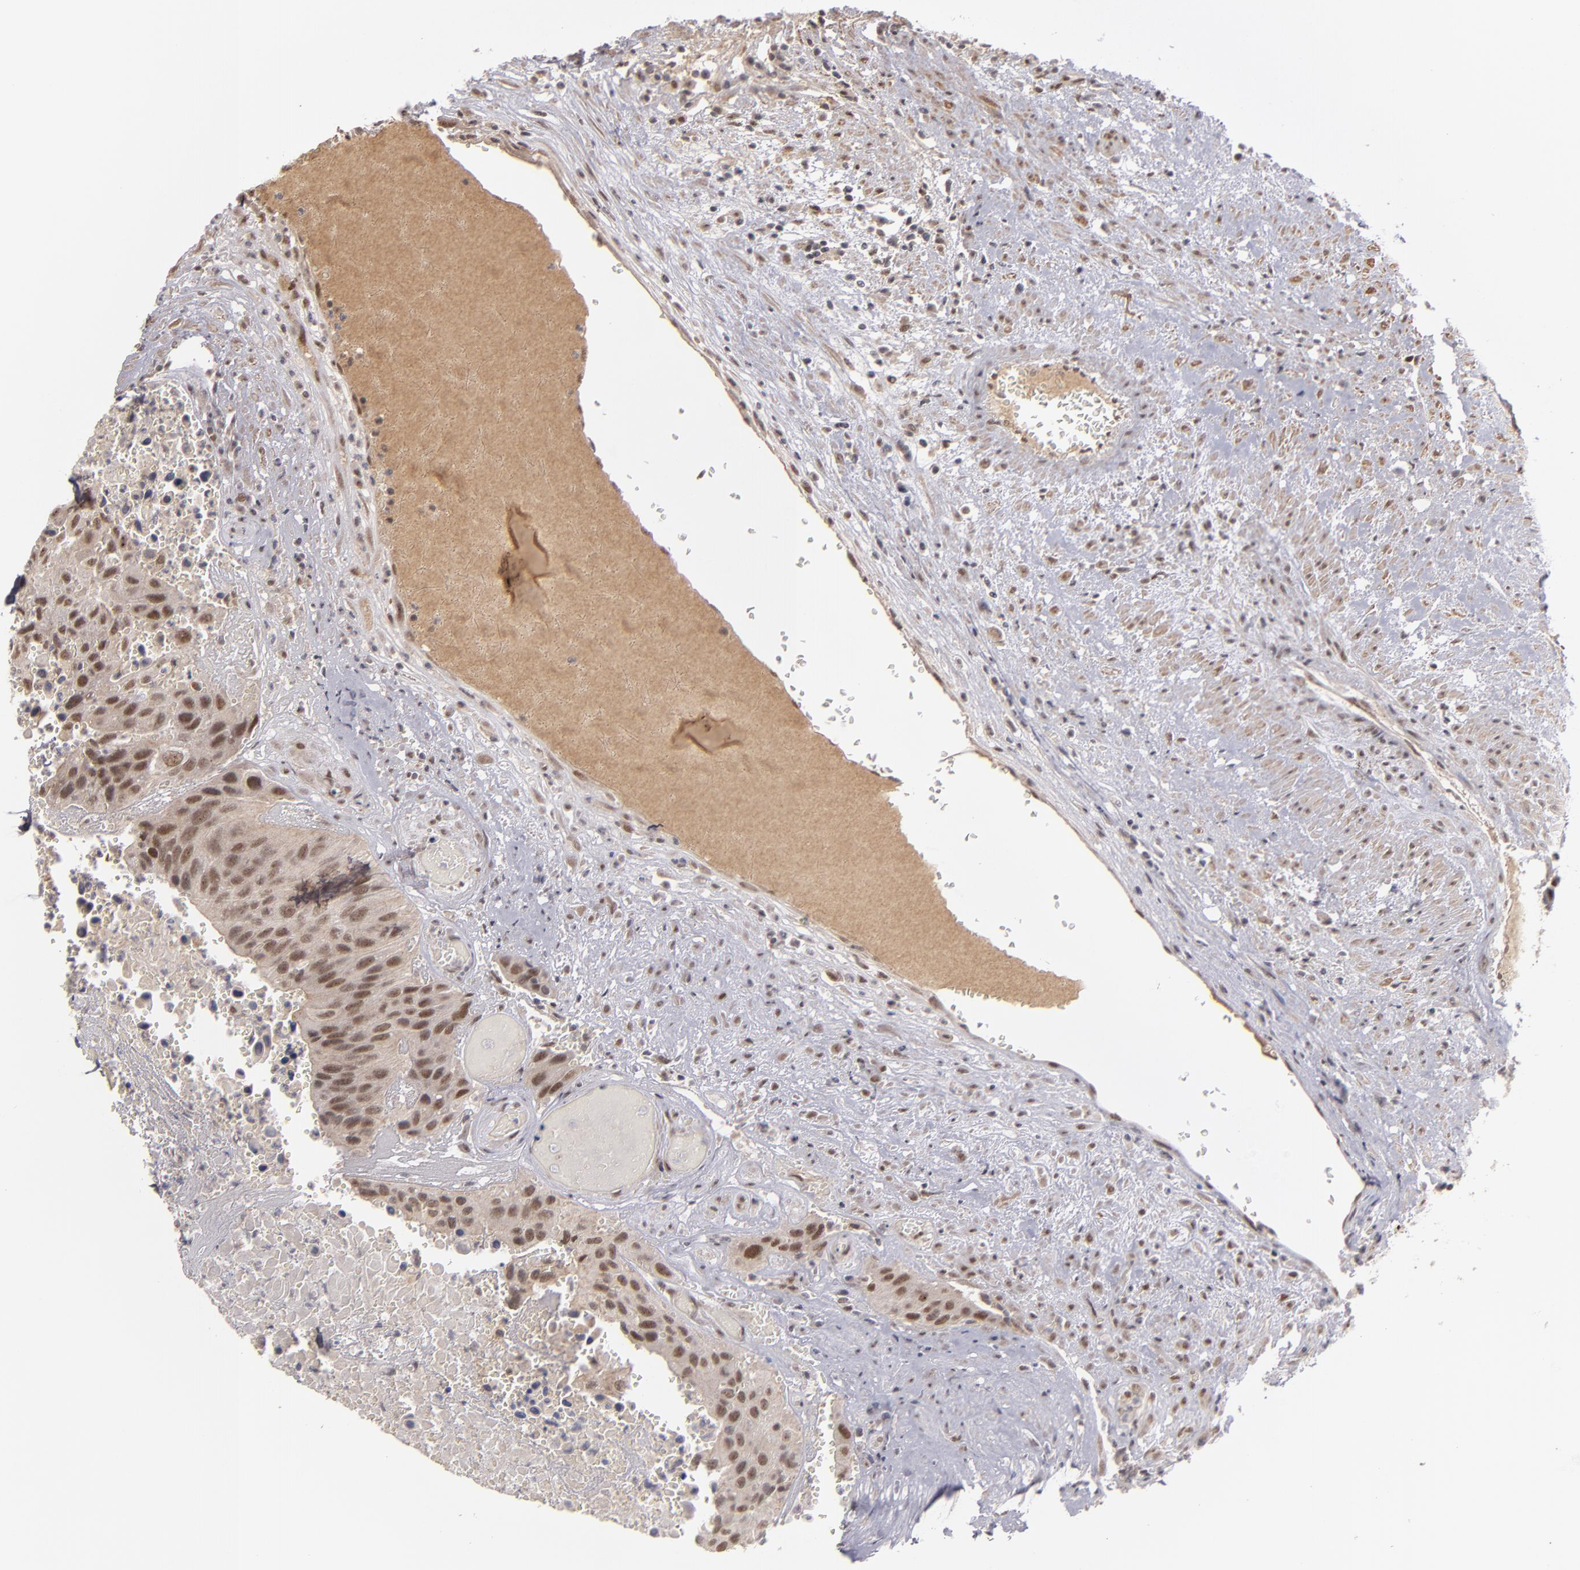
{"staining": {"intensity": "moderate", "quantity": ">75%", "location": "nuclear"}, "tissue": "urothelial cancer", "cell_type": "Tumor cells", "image_type": "cancer", "snomed": [{"axis": "morphology", "description": "Urothelial carcinoma, High grade"}, {"axis": "topography", "description": "Urinary bladder"}], "caption": "Moderate nuclear expression is present in approximately >75% of tumor cells in urothelial cancer. The protein of interest is shown in brown color, while the nuclei are stained blue.", "gene": "ZNF234", "patient": {"sex": "male", "age": 66}}